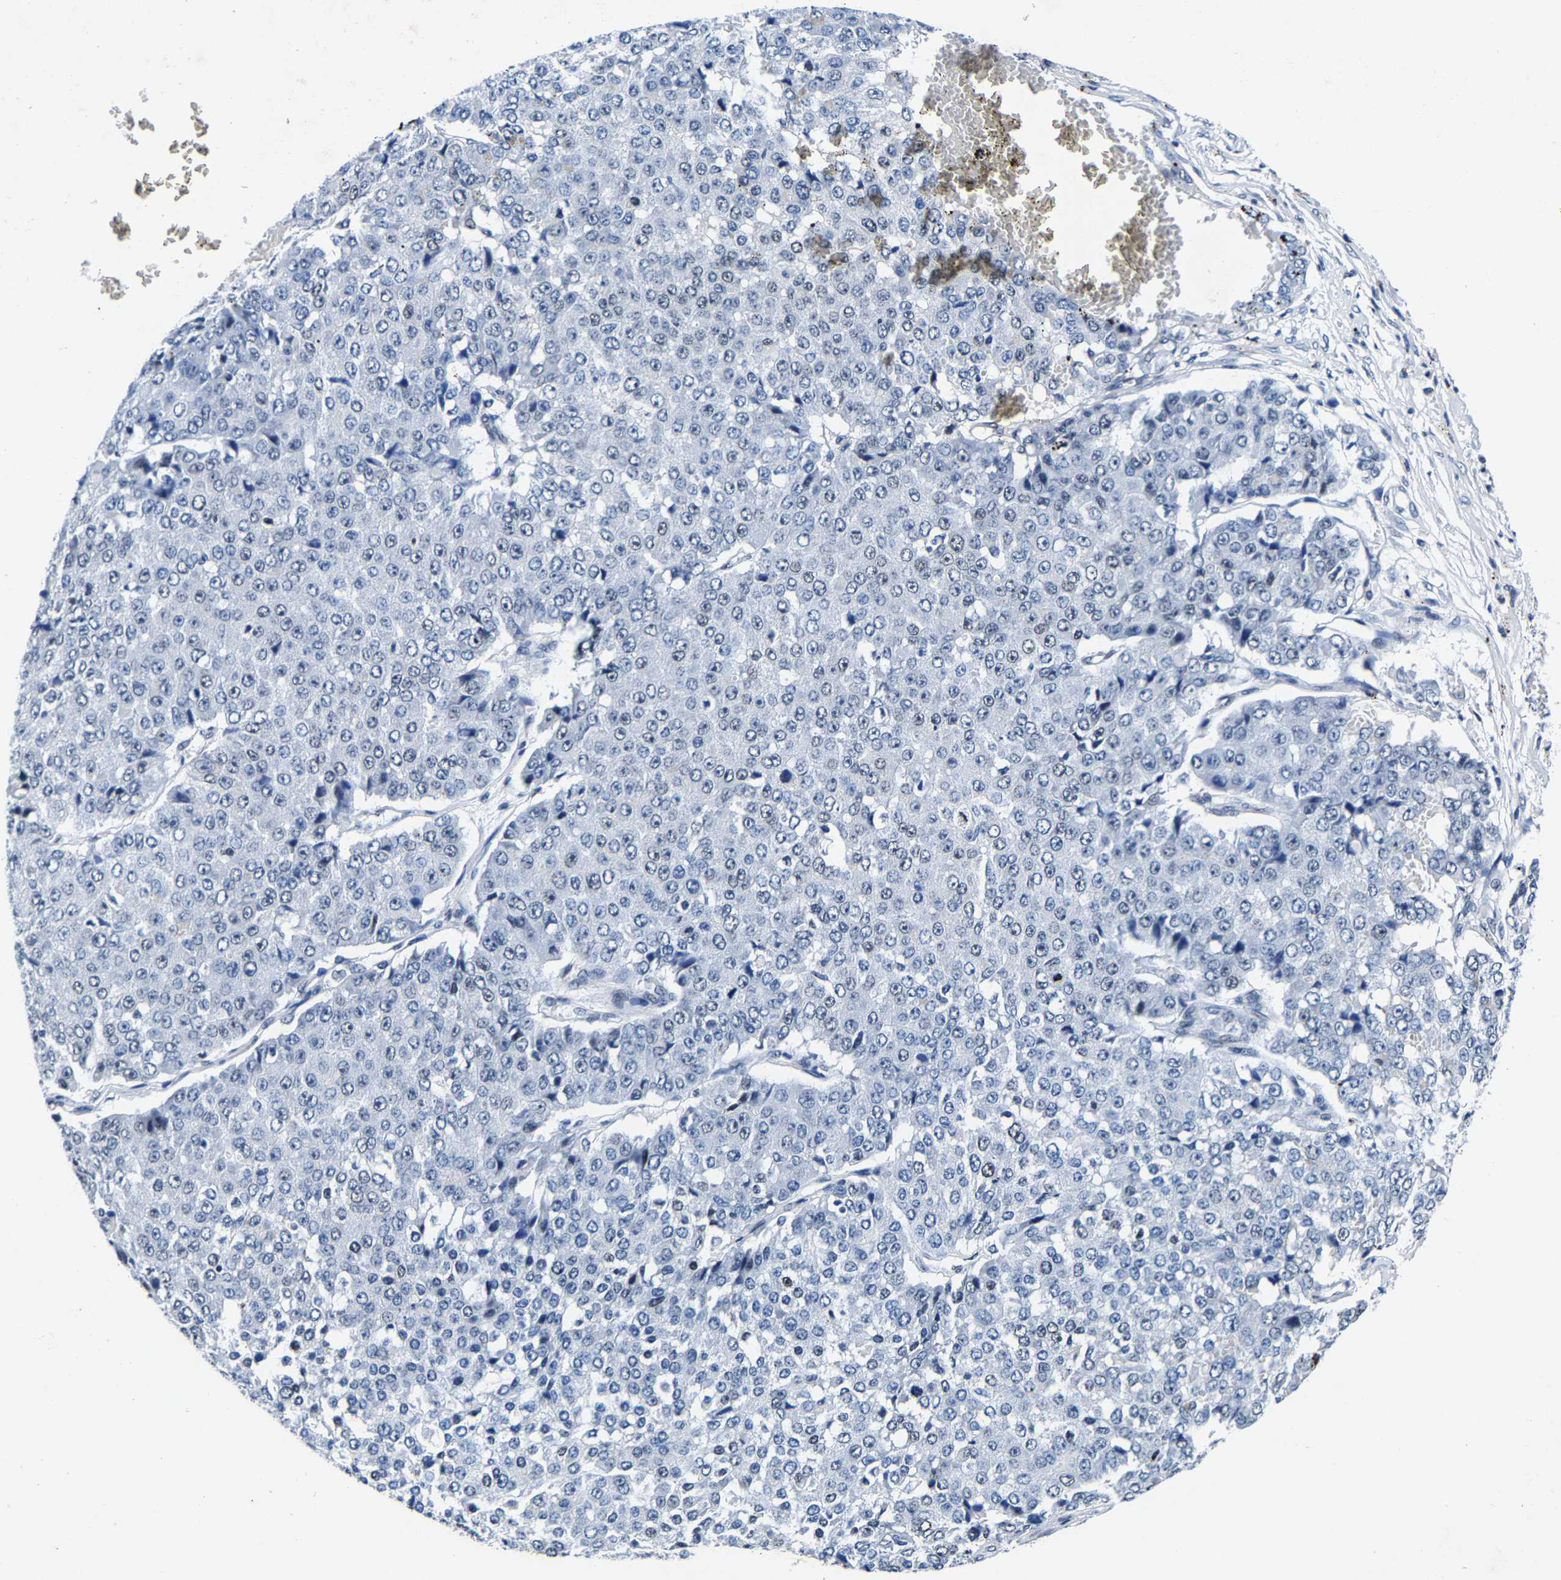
{"staining": {"intensity": "negative", "quantity": "none", "location": "none"}, "tissue": "pancreatic cancer", "cell_type": "Tumor cells", "image_type": "cancer", "snomed": [{"axis": "morphology", "description": "Adenocarcinoma, NOS"}, {"axis": "topography", "description": "Pancreas"}], "caption": "IHC photomicrograph of pancreatic cancer (adenocarcinoma) stained for a protein (brown), which shows no expression in tumor cells.", "gene": "UBN2", "patient": {"sex": "male", "age": 50}}